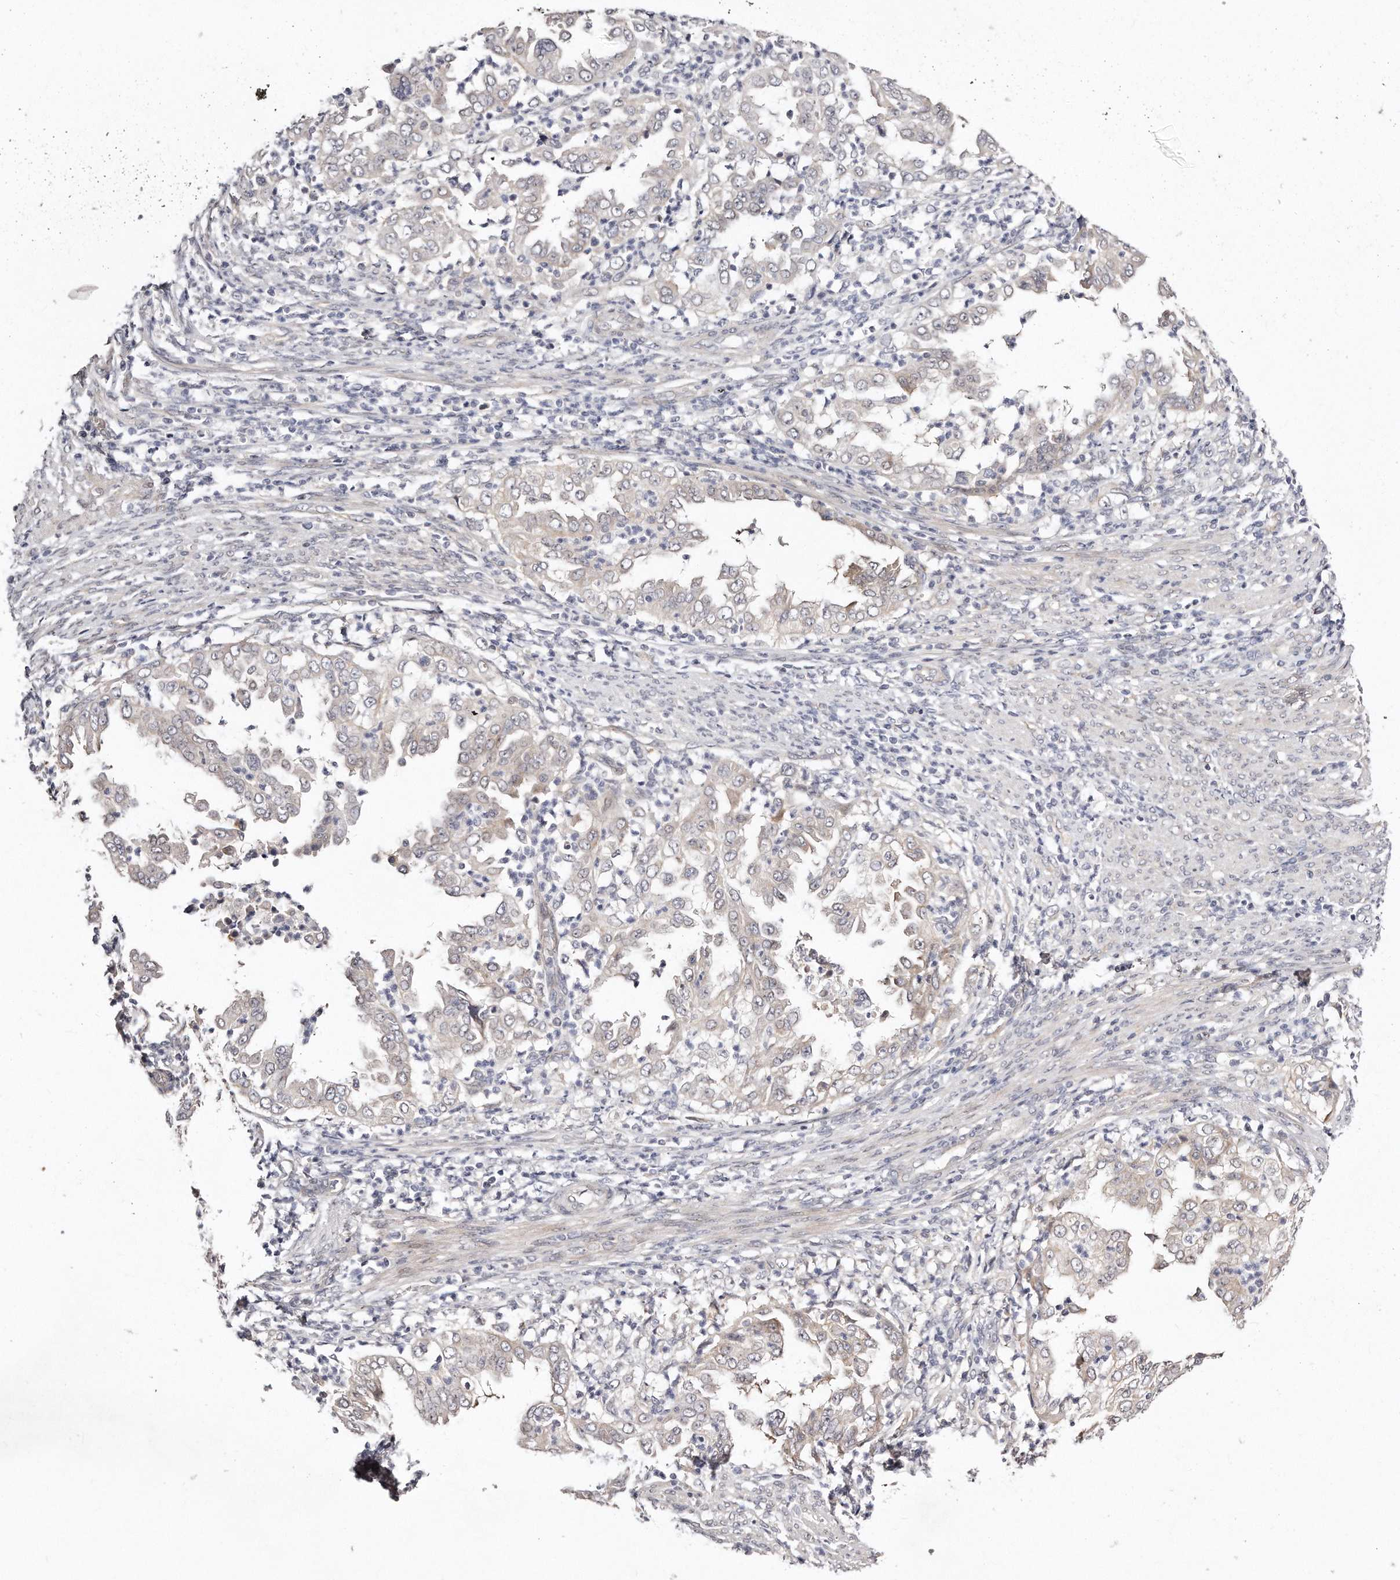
{"staining": {"intensity": "negative", "quantity": "none", "location": "none"}, "tissue": "endometrial cancer", "cell_type": "Tumor cells", "image_type": "cancer", "snomed": [{"axis": "morphology", "description": "Adenocarcinoma, NOS"}, {"axis": "topography", "description": "Endometrium"}], "caption": "Immunohistochemistry histopathology image of neoplastic tissue: human endometrial cancer (adenocarcinoma) stained with DAB displays no significant protein positivity in tumor cells.", "gene": "CASZ1", "patient": {"sex": "female", "age": 85}}